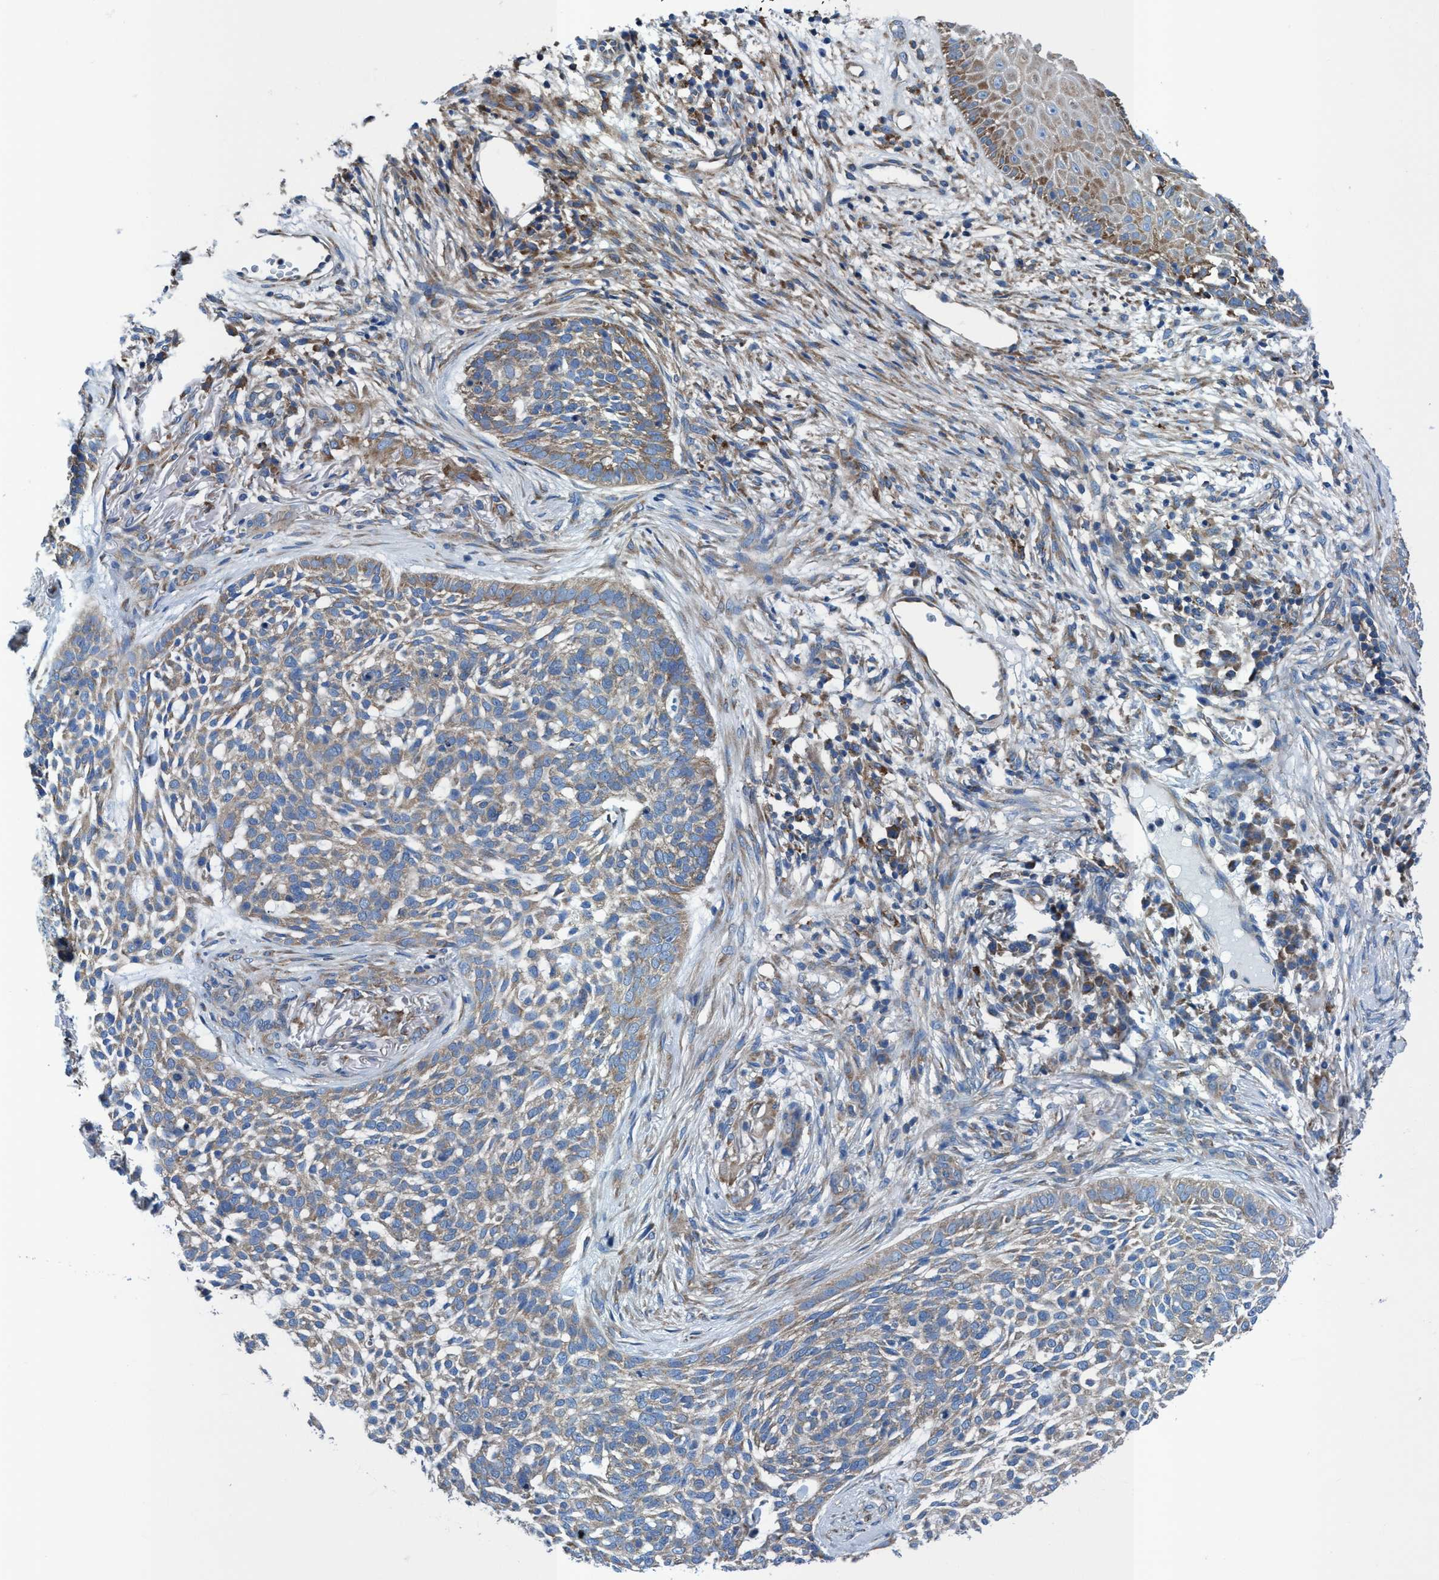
{"staining": {"intensity": "weak", "quantity": "<25%", "location": "cytoplasmic/membranous"}, "tissue": "skin cancer", "cell_type": "Tumor cells", "image_type": "cancer", "snomed": [{"axis": "morphology", "description": "Basal cell carcinoma"}, {"axis": "topography", "description": "Skin"}], "caption": "Skin cancer was stained to show a protein in brown. There is no significant expression in tumor cells. (DAB IHC, high magnification).", "gene": "NMT1", "patient": {"sex": "female", "age": 64}}